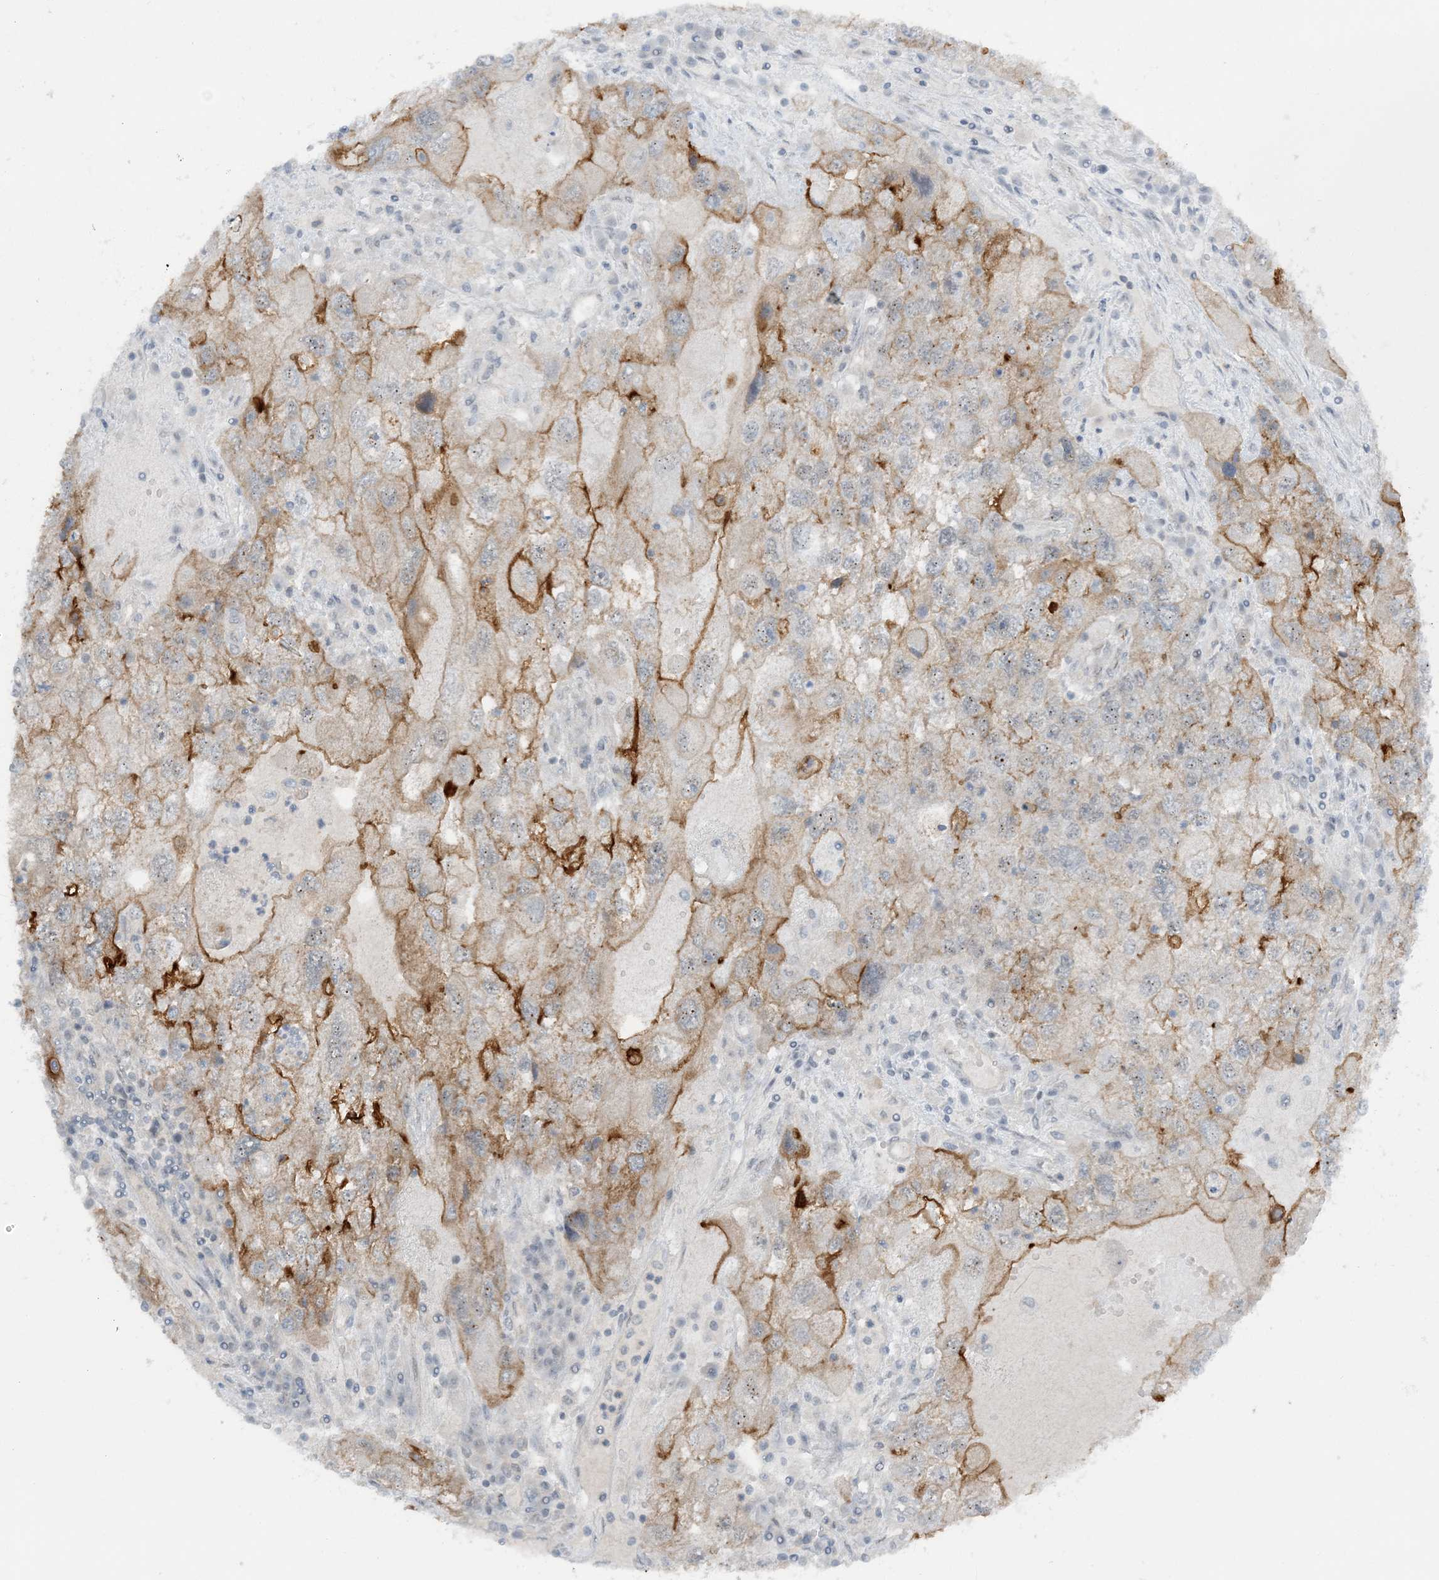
{"staining": {"intensity": "strong", "quantity": "<25%", "location": "cytoplasmic/membranous"}, "tissue": "endometrial cancer", "cell_type": "Tumor cells", "image_type": "cancer", "snomed": [{"axis": "morphology", "description": "Adenocarcinoma, NOS"}, {"axis": "topography", "description": "Endometrium"}], "caption": "Strong cytoplasmic/membranous expression for a protein is identified in about <25% of tumor cells of endometrial cancer (adenocarcinoma) using immunohistochemistry.", "gene": "ATP11A", "patient": {"sex": "female", "age": 49}}